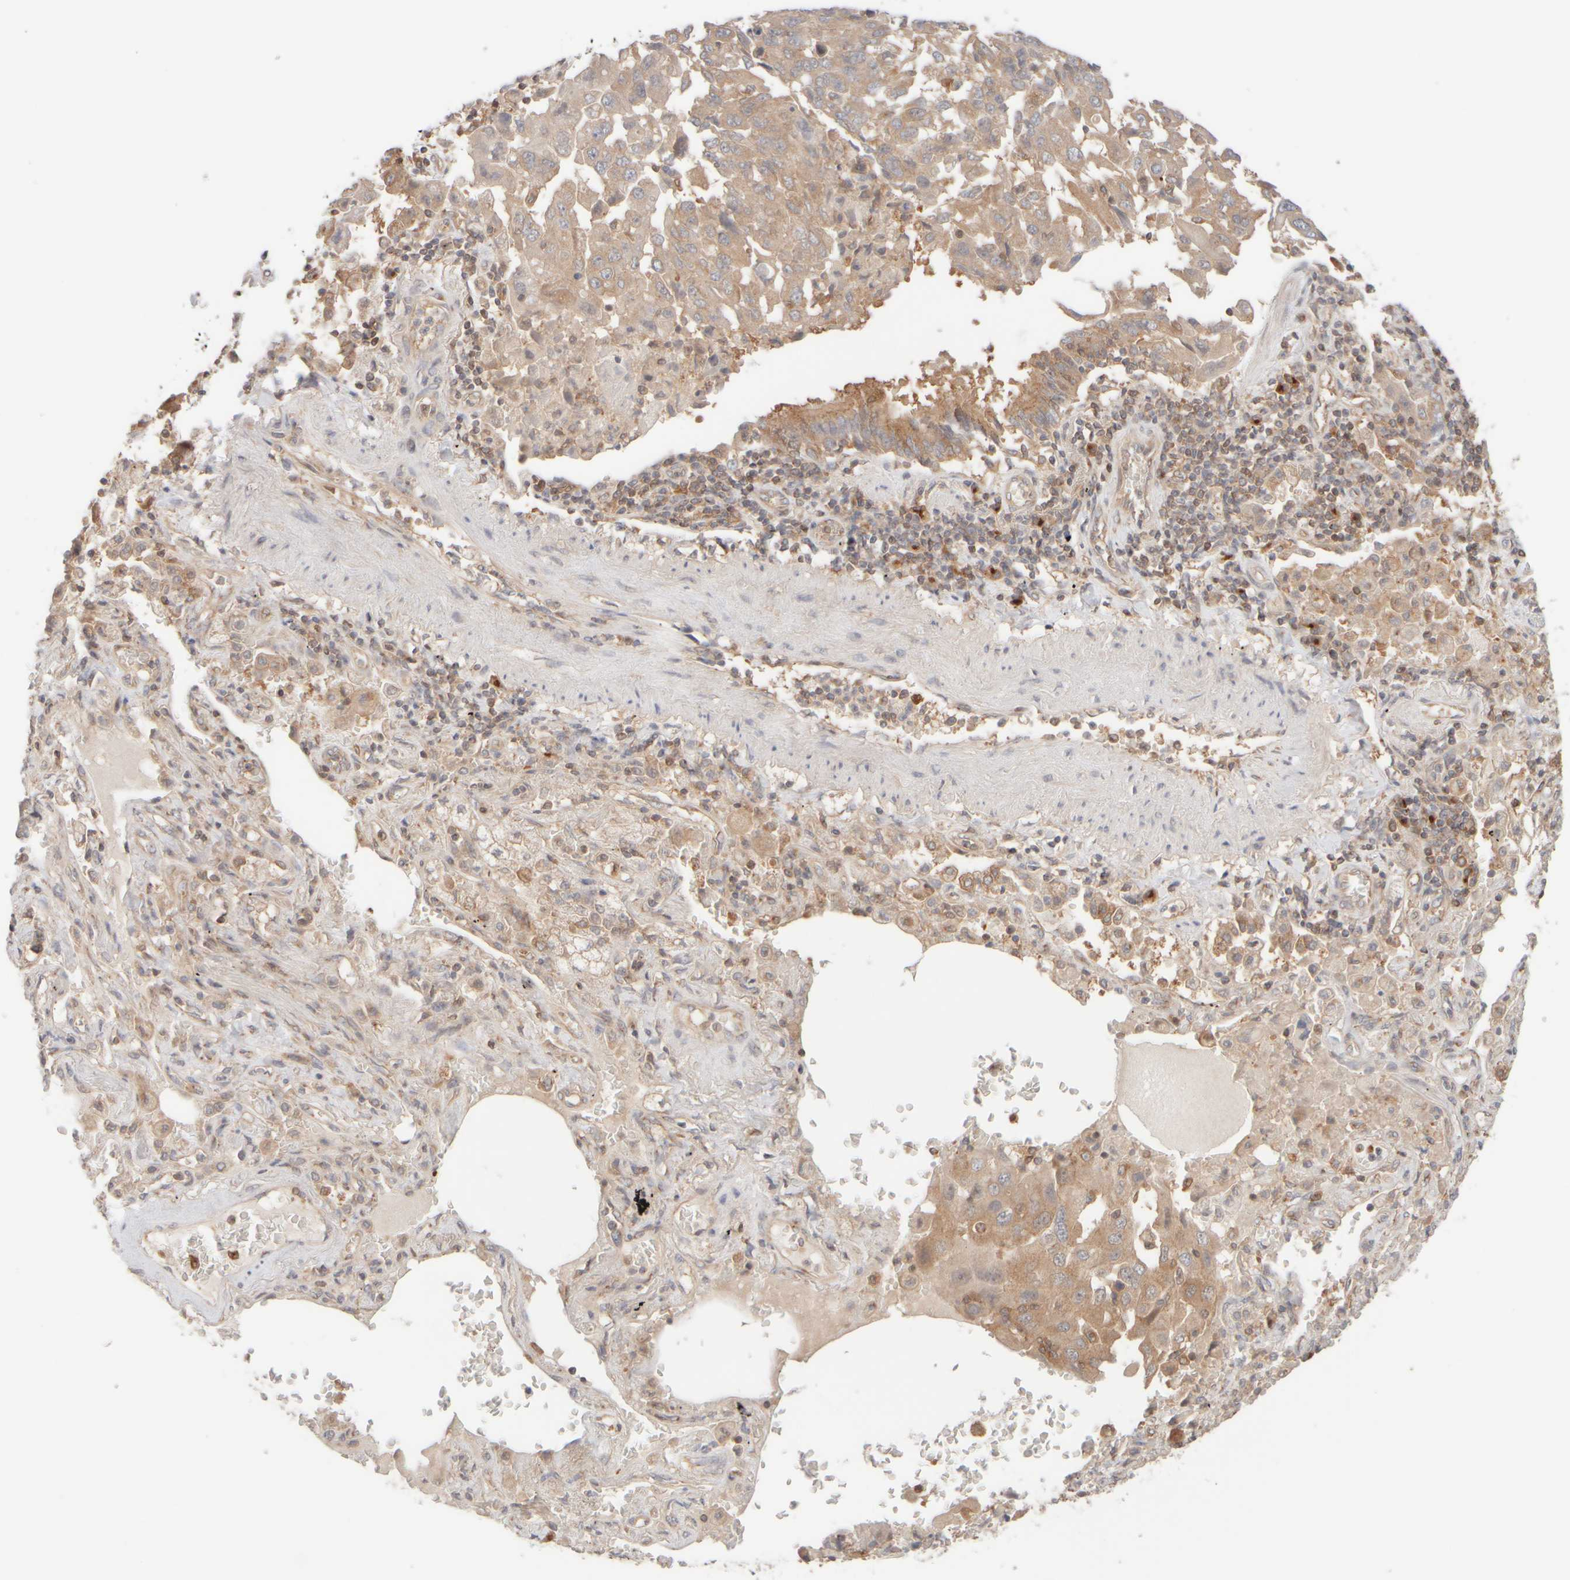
{"staining": {"intensity": "weak", "quantity": ">75%", "location": "cytoplasmic/membranous"}, "tissue": "lung cancer", "cell_type": "Tumor cells", "image_type": "cancer", "snomed": [{"axis": "morphology", "description": "Adenocarcinoma, NOS"}, {"axis": "topography", "description": "Lung"}], "caption": "Immunohistochemical staining of lung cancer shows low levels of weak cytoplasmic/membranous expression in approximately >75% of tumor cells.", "gene": "RABEP1", "patient": {"sex": "female", "age": 65}}